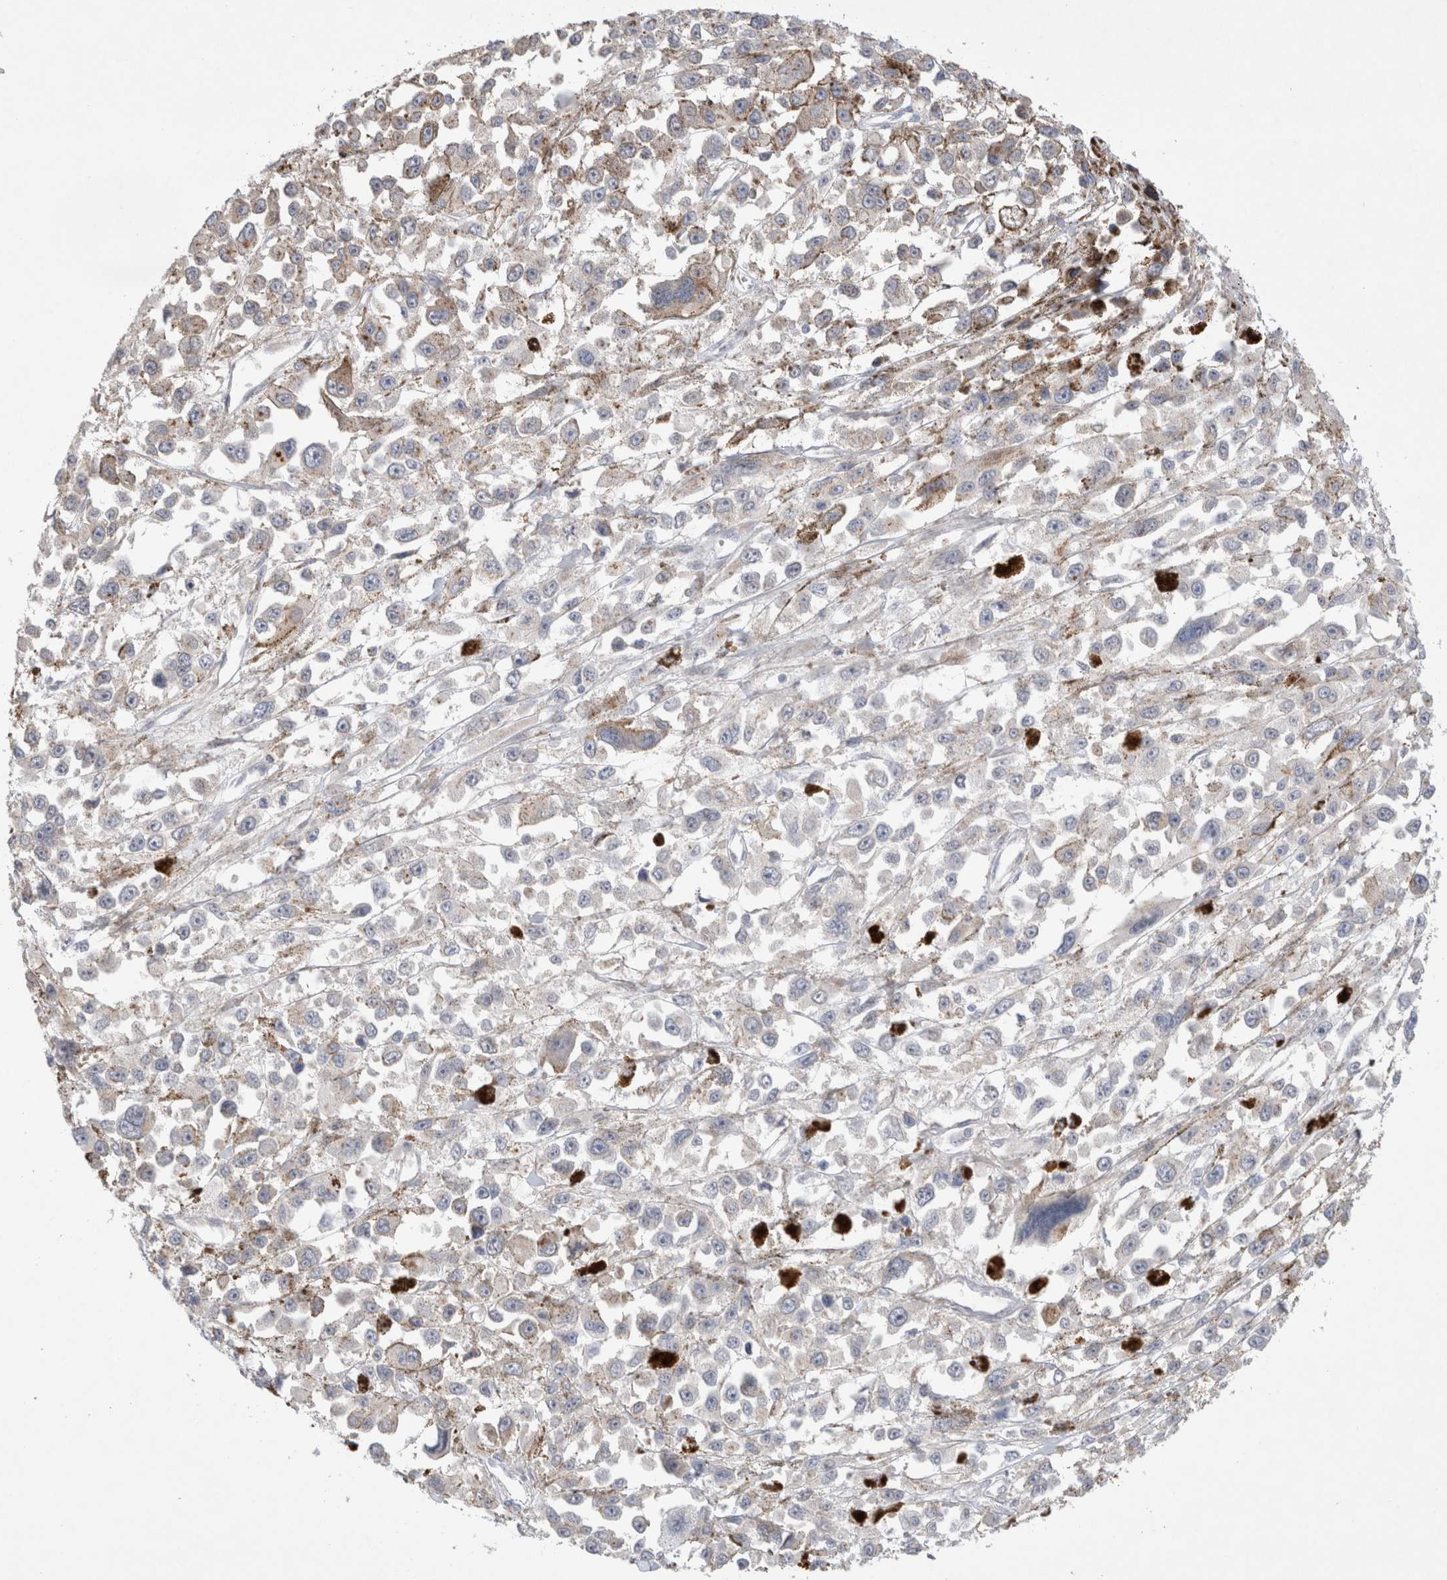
{"staining": {"intensity": "negative", "quantity": "none", "location": "none"}, "tissue": "melanoma", "cell_type": "Tumor cells", "image_type": "cancer", "snomed": [{"axis": "morphology", "description": "Malignant melanoma, Metastatic site"}, {"axis": "topography", "description": "Lymph node"}], "caption": "Immunohistochemistry (IHC) micrograph of neoplastic tissue: malignant melanoma (metastatic site) stained with DAB shows no significant protein expression in tumor cells.", "gene": "BICD2", "patient": {"sex": "male", "age": 59}}